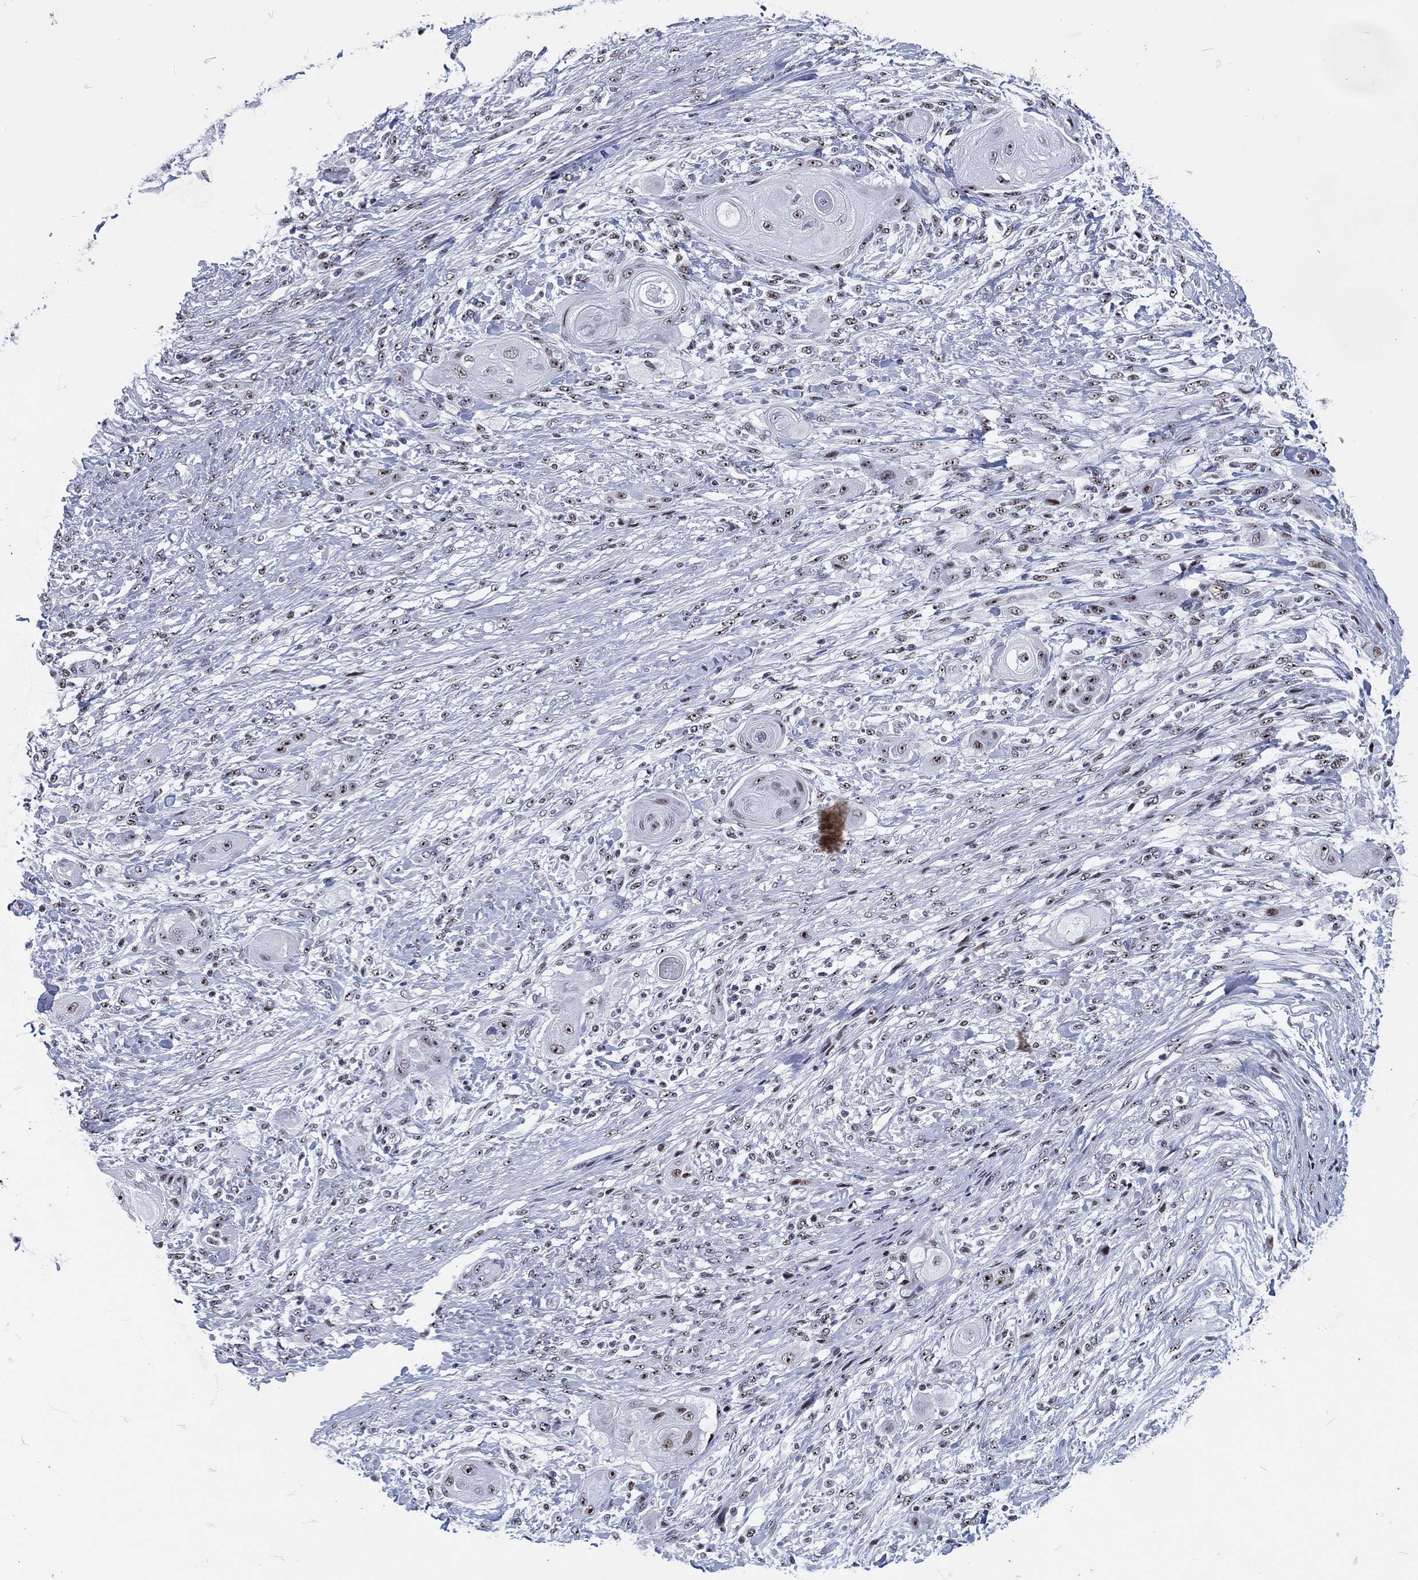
{"staining": {"intensity": "negative", "quantity": "none", "location": "none"}, "tissue": "skin cancer", "cell_type": "Tumor cells", "image_type": "cancer", "snomed": [{"axis": "morphology", "description": "Squamous cell carcinoma, NOS"}, {"axis": "topography", "description": "Skin"}], "caption": "An image of skin cancer (squamous cell carcinoma) stained for a protein shows no brown staining in tumor cells.", "gene": "MAPK8IP1", "patient": {"sex": "male", "age": 62}}